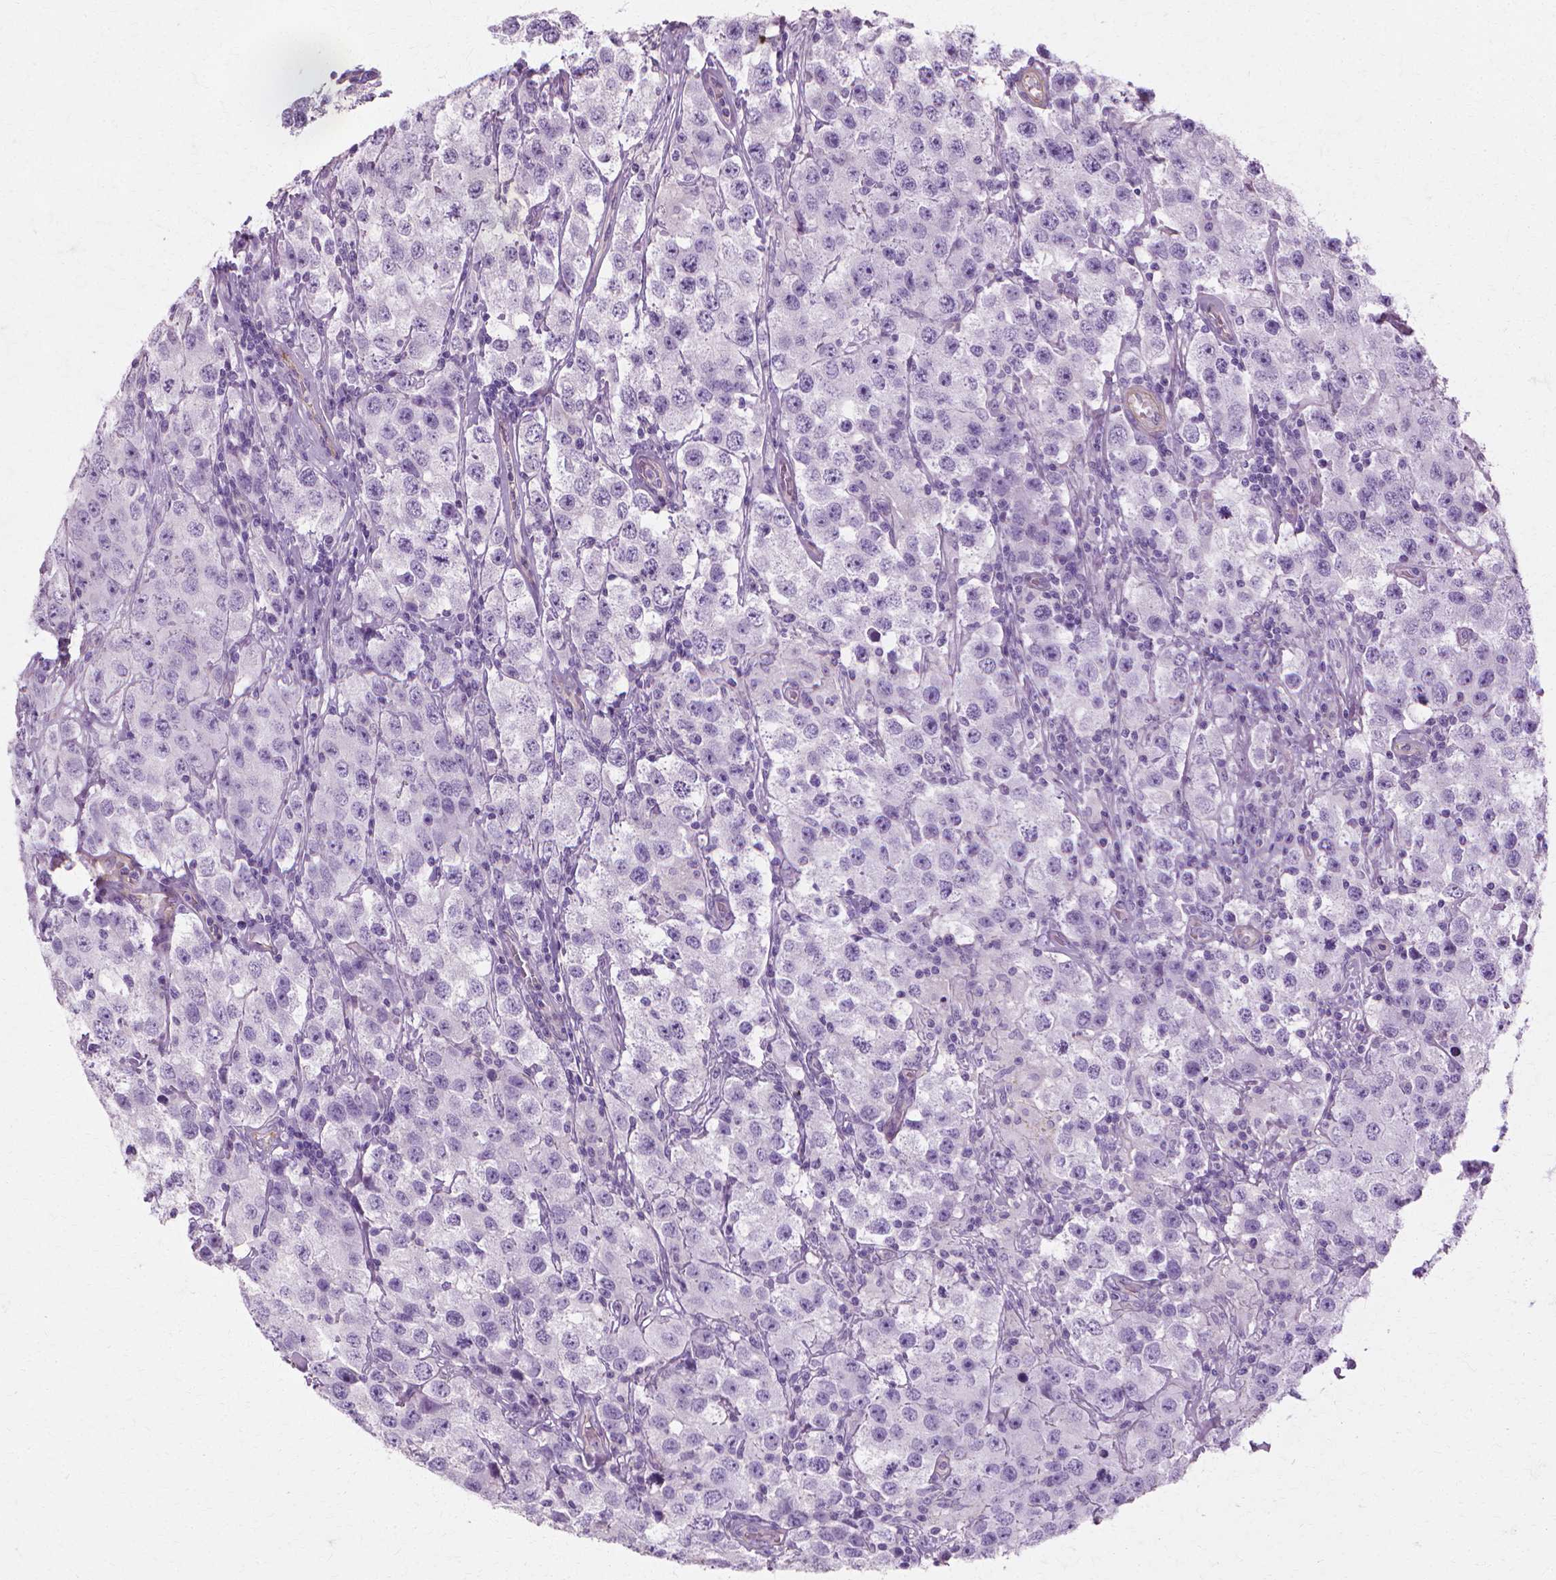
{"staining": {"intensity": "negative", "quantity": "none", "location": "none"}, "tissue": "testis cancer", "cell_type": "Tumor cells", "image_type": "cancer", "snomed": [{"axis": "morphology", "description": "Seminoma, NOS"}, {"axis": "topography", "description": "Testis"}], "caption": "Tumor cells show no significant staining in testis seminoma.", "gene": "CFAP157", "patient": {"sex": "male", "age": 52}}